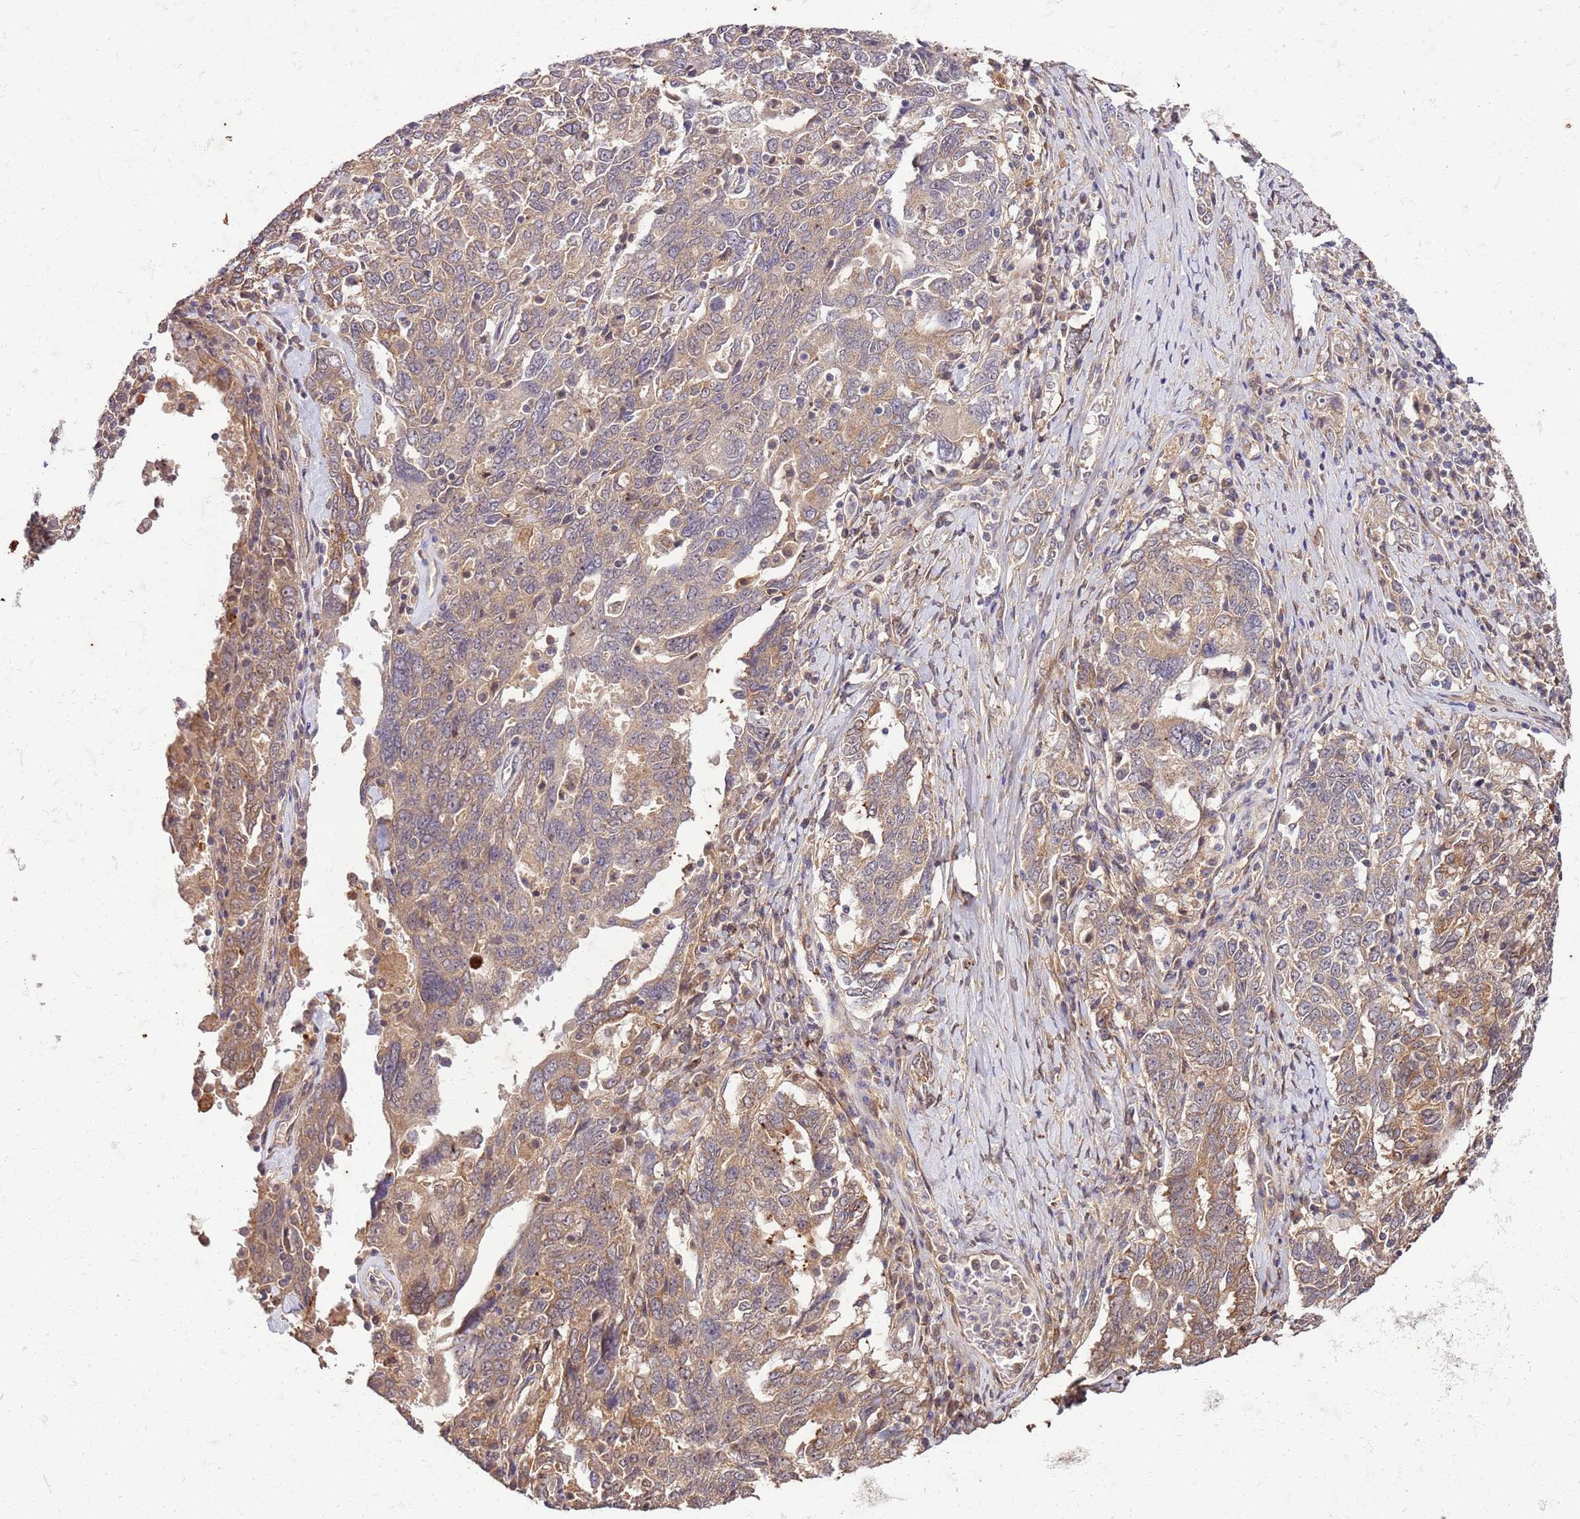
{"staining": {"intensity": "moderate", "quantity": "<25%", "location": "cytoplasmic/membranous"}, "tissue": "ovarian cancer", "cell_type": "Tumor cells", "image_type": "cancer", "snomed": [{"axis": "morphology", "description": "Carcinoma, endometroid"}, {"axis": "topography", "description": "Ovary"}], "caption": "A photomicrograph of human ovarian cancer (endometroid carcinoma) stained for a protein shows moderate cytoplasmic/membranous brown staining in tumor cells. The staining was performed using DAB (3,3'-diaminobenzidine) to visualize the protein expression in brown, while the nuclei were stained in blue with hematoxylin (Magnification: 20x).", "gene": "UBE3A", "patient": {"sex": "female", "age": 62}}